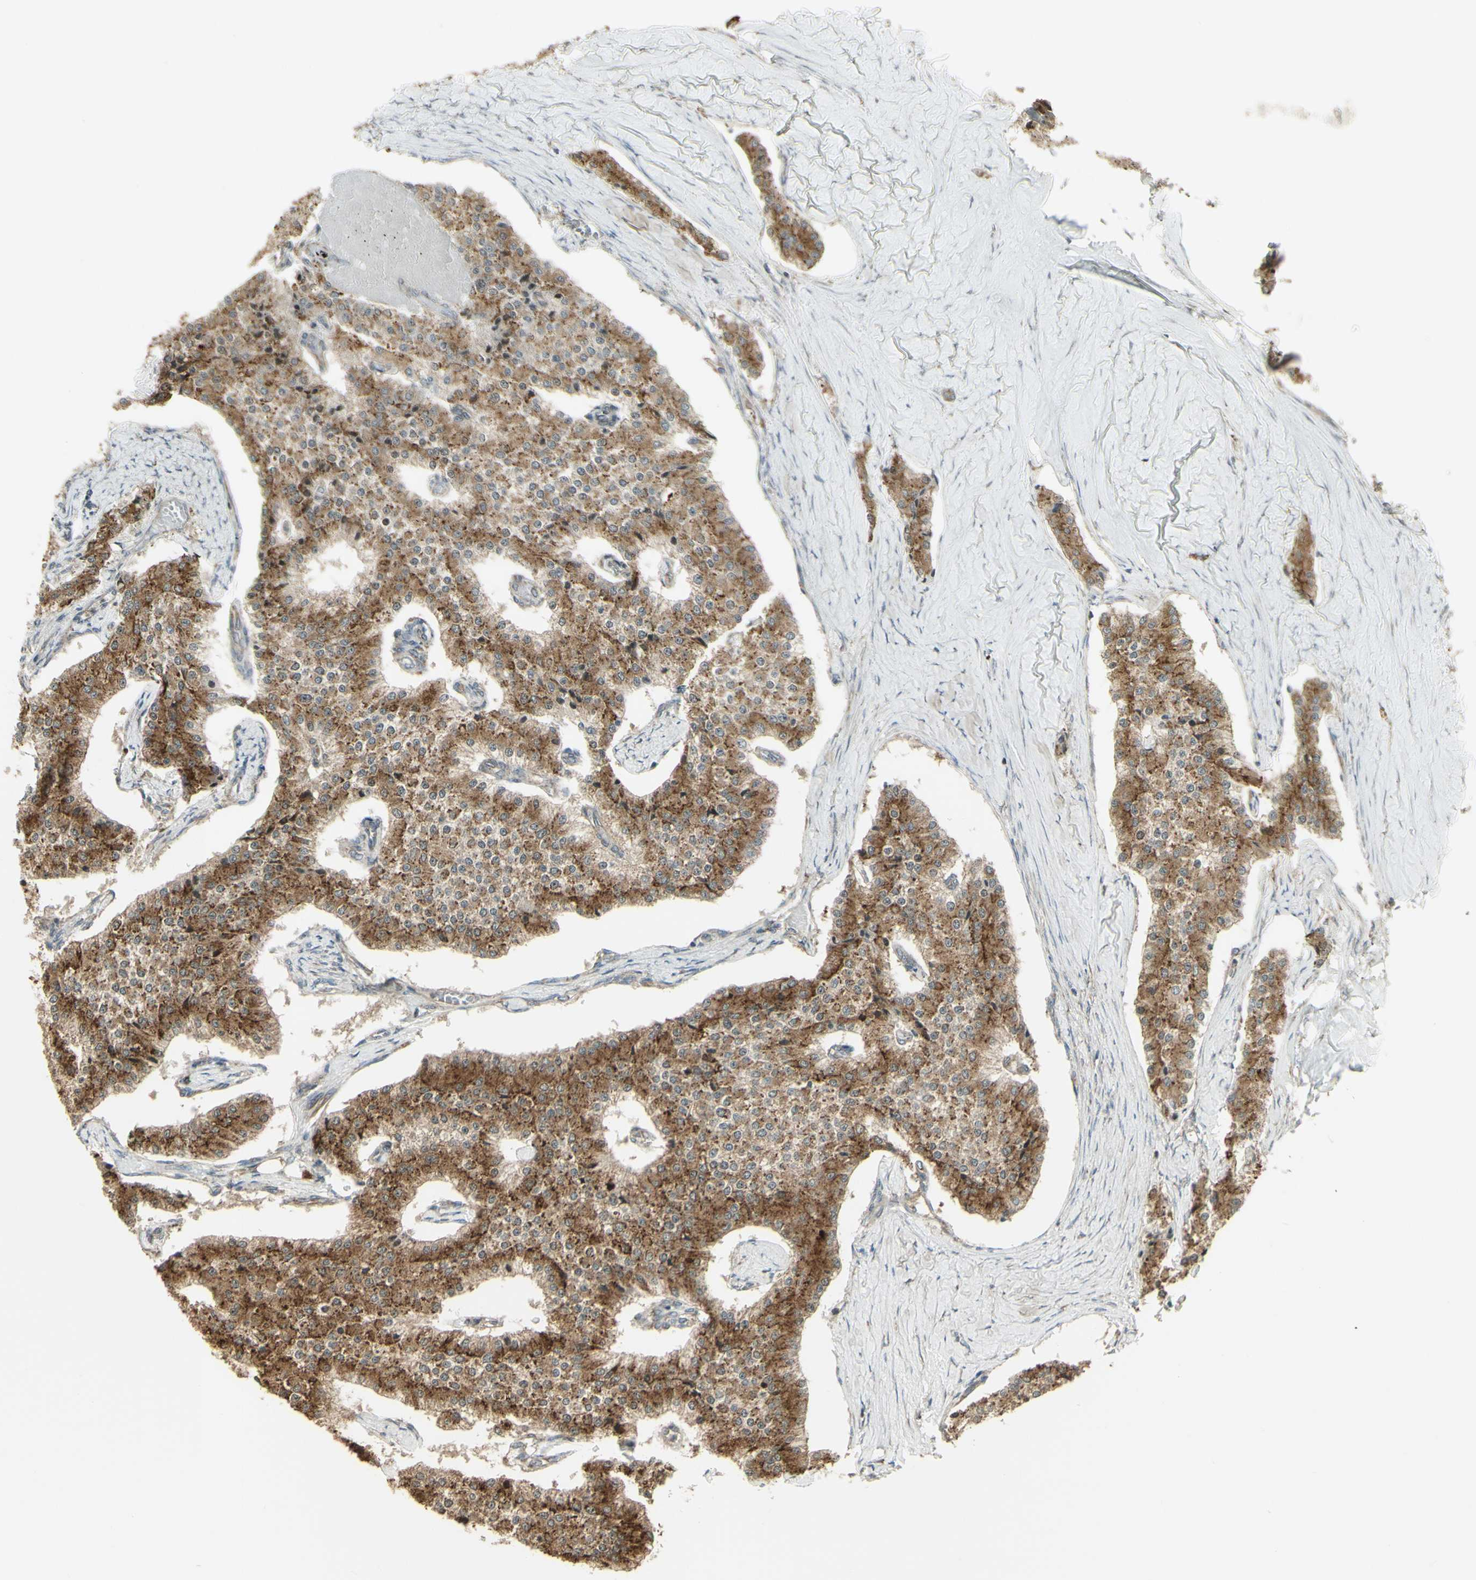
{"staining": {"intensity": "moderate", "quantity": ">75%", "location": "cytoplasmic/membranous"}, "tissue": "carcinoid", "cell_type": "Tumor cells", "image_type": "cancer", "snomed": [{"axis": "morphology", "description": "Carcinoid, malignant, NOS"}, {"axis": "topography", "description": "Colon"}], "caption": "Protein expression analysis of carcinoid displays moderate cytoplasmic/membranous expression in approximately >75% of tumor cells.", "gene": "FKBP3", "patient": {"sex": "female", "age": 52}}